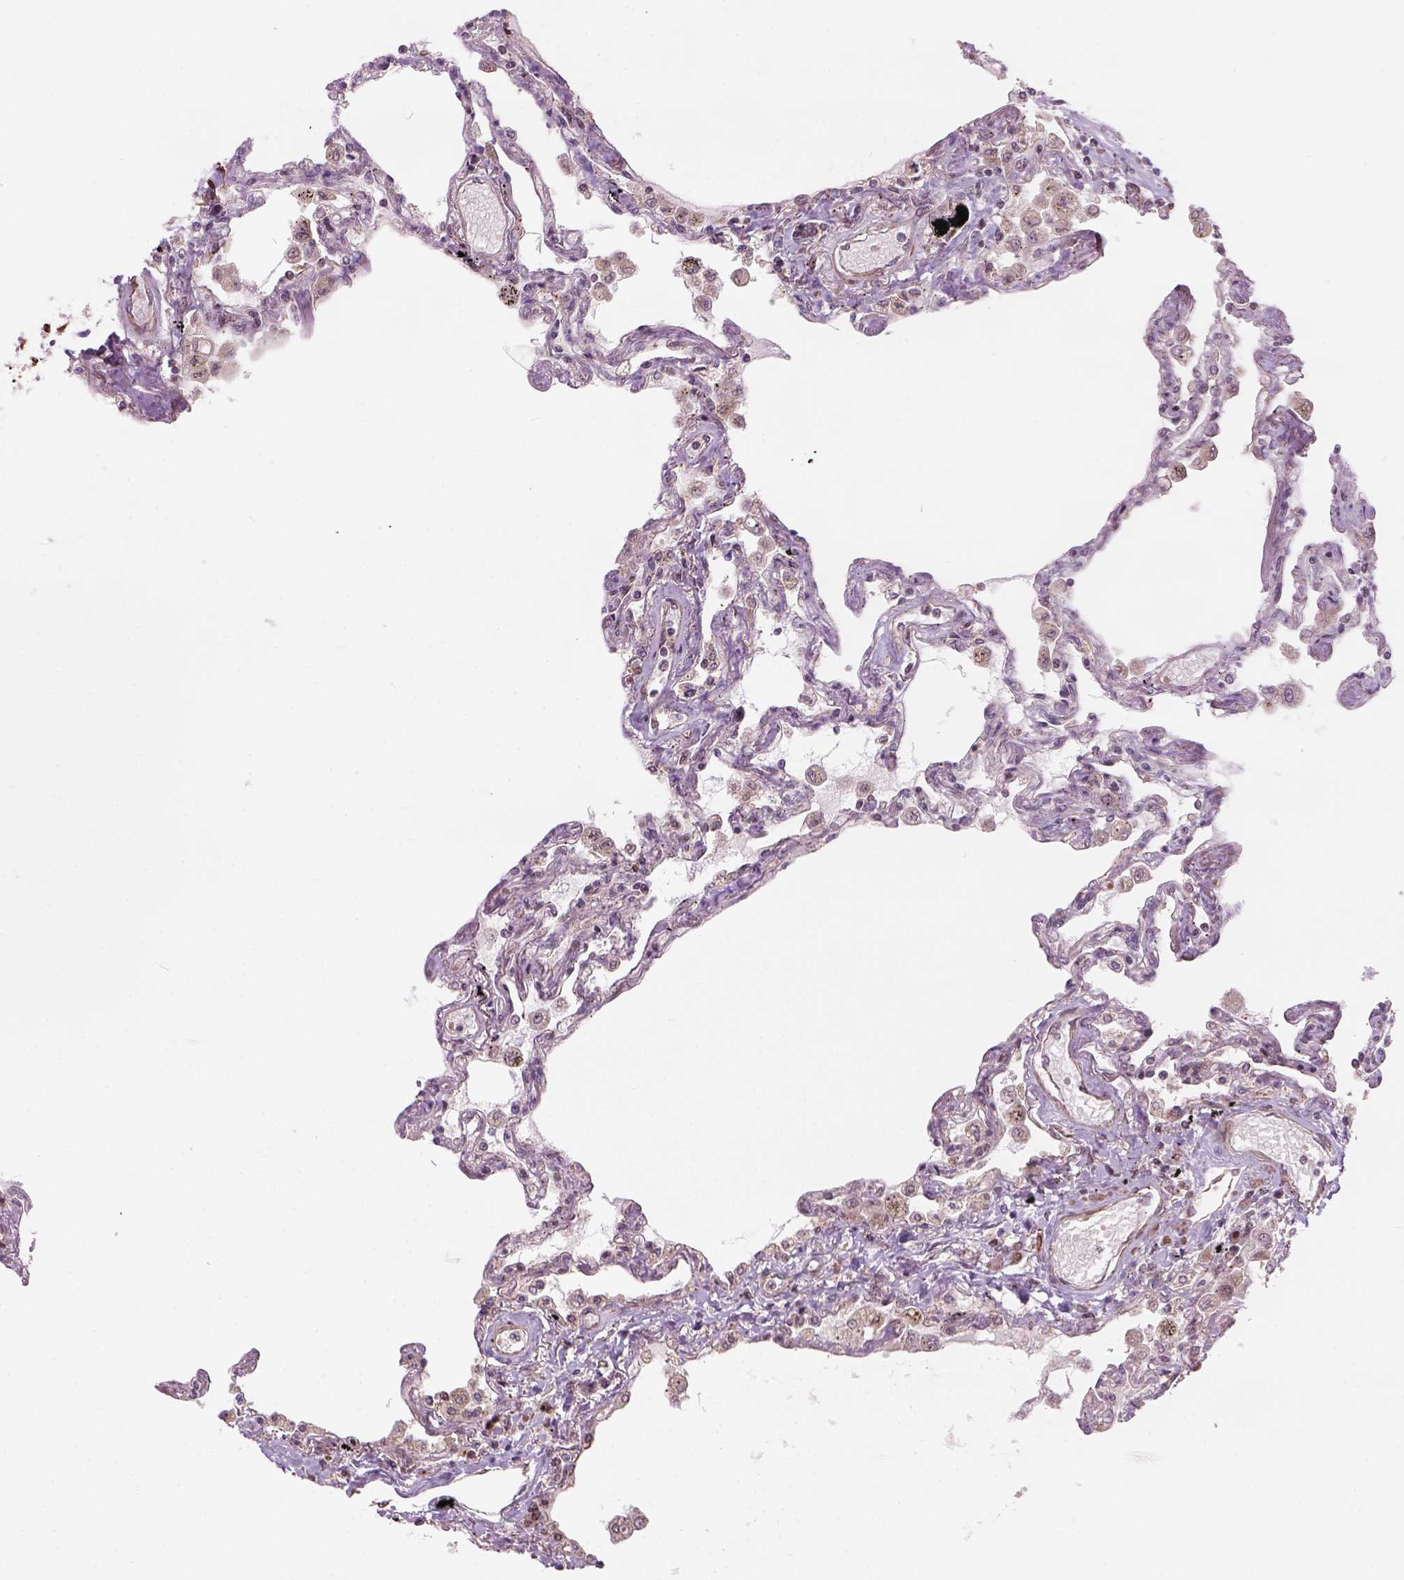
{"staining": {"intensity": "moderate", "quantity": "<25%", "location": "cytoplasmic/membranous,nuclear"}, "tissue": "lung", "cell_type": "Alveolar cells", "image_type": "normal", "snomed": [{"axis": "morphology", "description": "Normal tissue, NOS"}, {"axis": "morphology", "description": "Adenocarcinoma, NOS"}, {"axis": "topography", "description": "Cartilage tissue"}, {"axis": "topography", "description": "Lung"}], "caption": "Lung stained with DAB (3,3'-diaminobenzidine) immunohistochemistry (IHC) exhibits low levels of moderate cytoplasmic/membranous,nuclear positivity in approximately <25% of alveolar cells.", "gene": "PSMD11", "patient": {"sex": "female", "age": 67}}